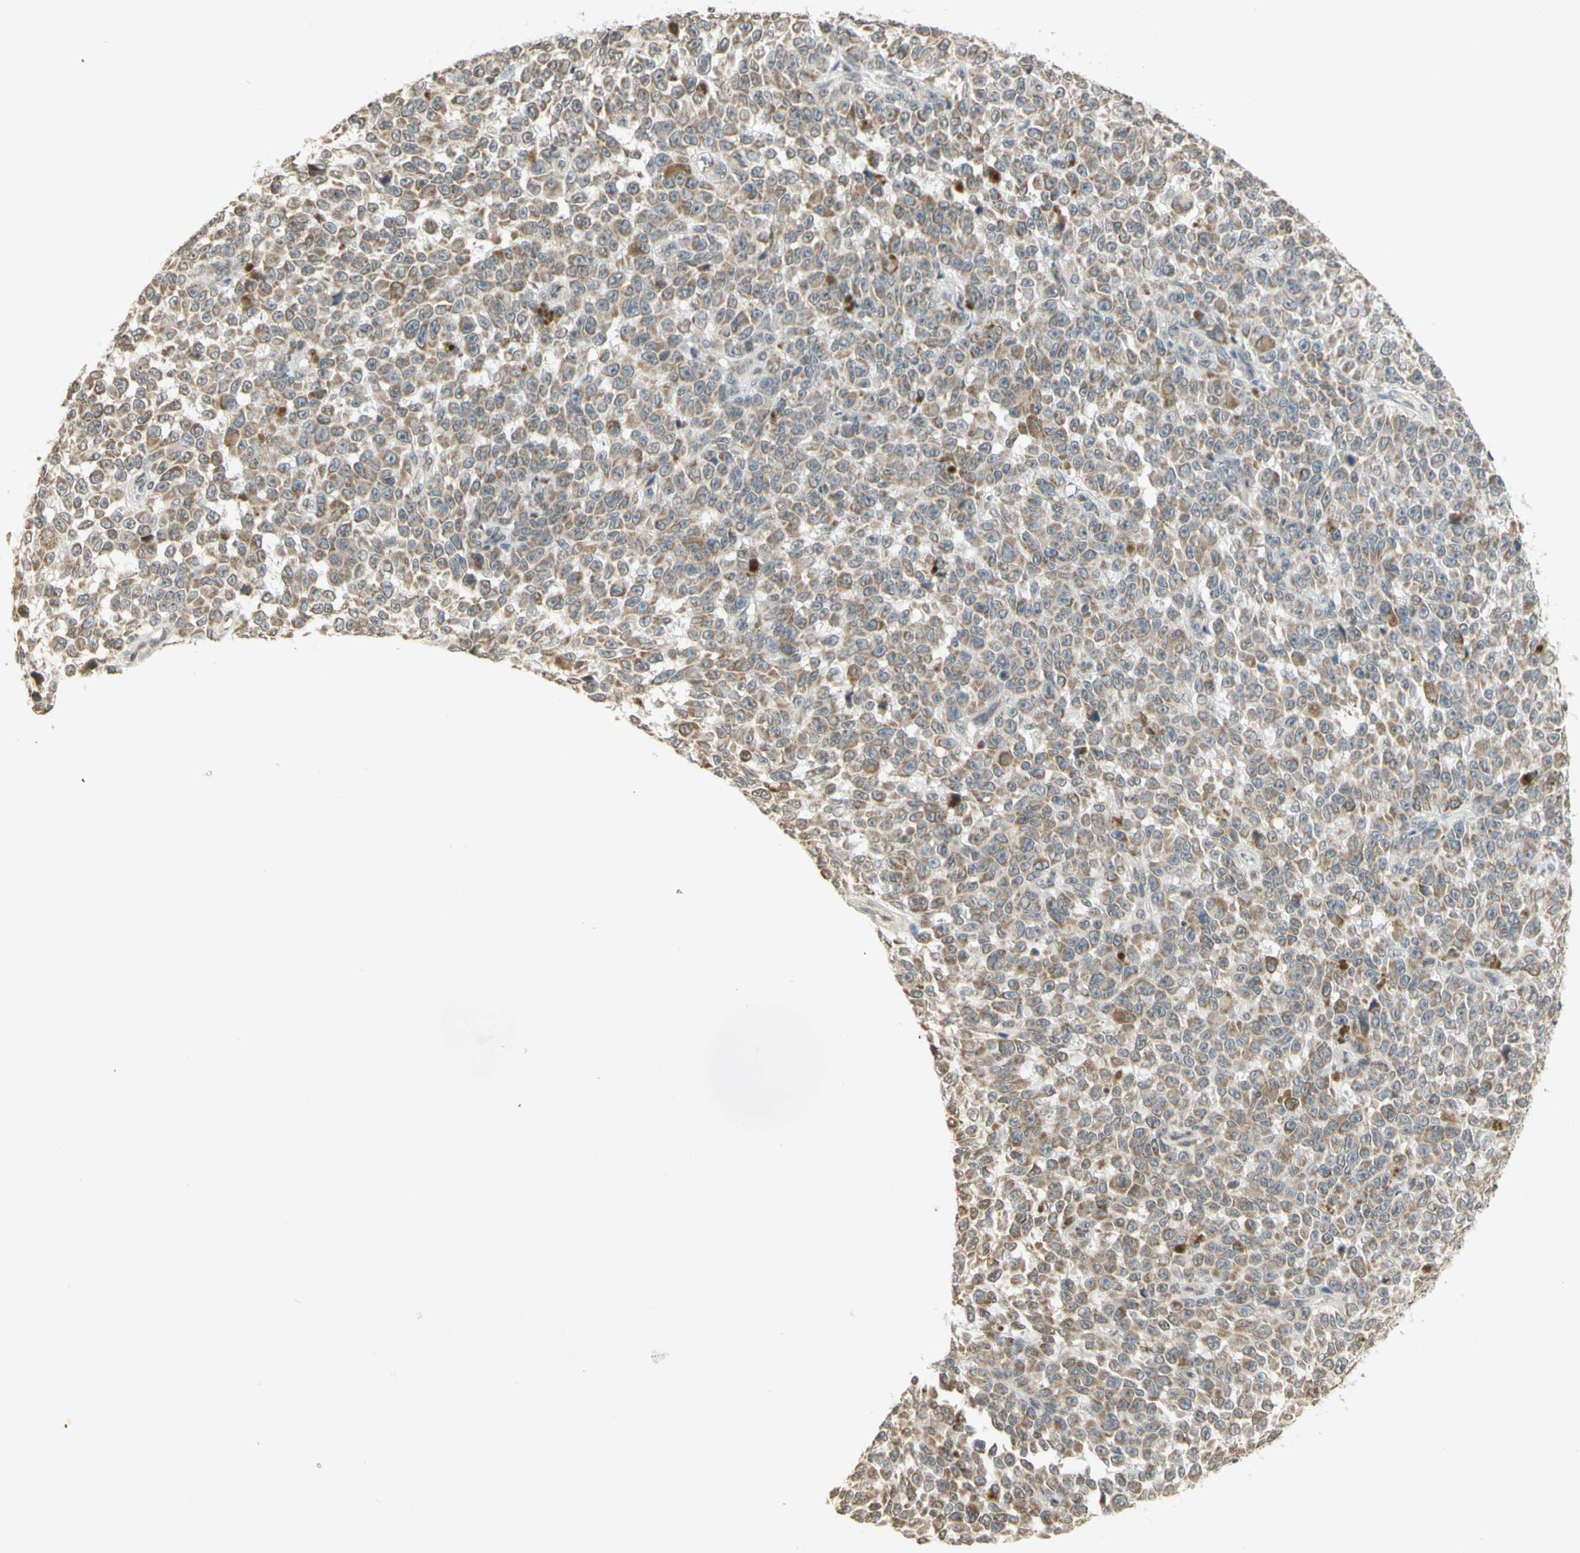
{"staining": {"intensity": "weak", "quantity": ">75%", "location": "cytoplasmic/membranous"}, "tissue": "melanoma", "cell_type": "Tumor cells", "image_type": "cancer", "snomed": [{"axis": "morphology", "description": "Malignant melanoma, NOS"}, {"axis": "topography", "description": "Skin"}], "caption": "Approximately >75% of tumor cells in malignant melanoma reveal weak cytoplasmic/membranous protein positivity as visualized by brown immunohistochemical staining.", "gene": "CCNI", "patient": {"sex": "female", "age": 82}}